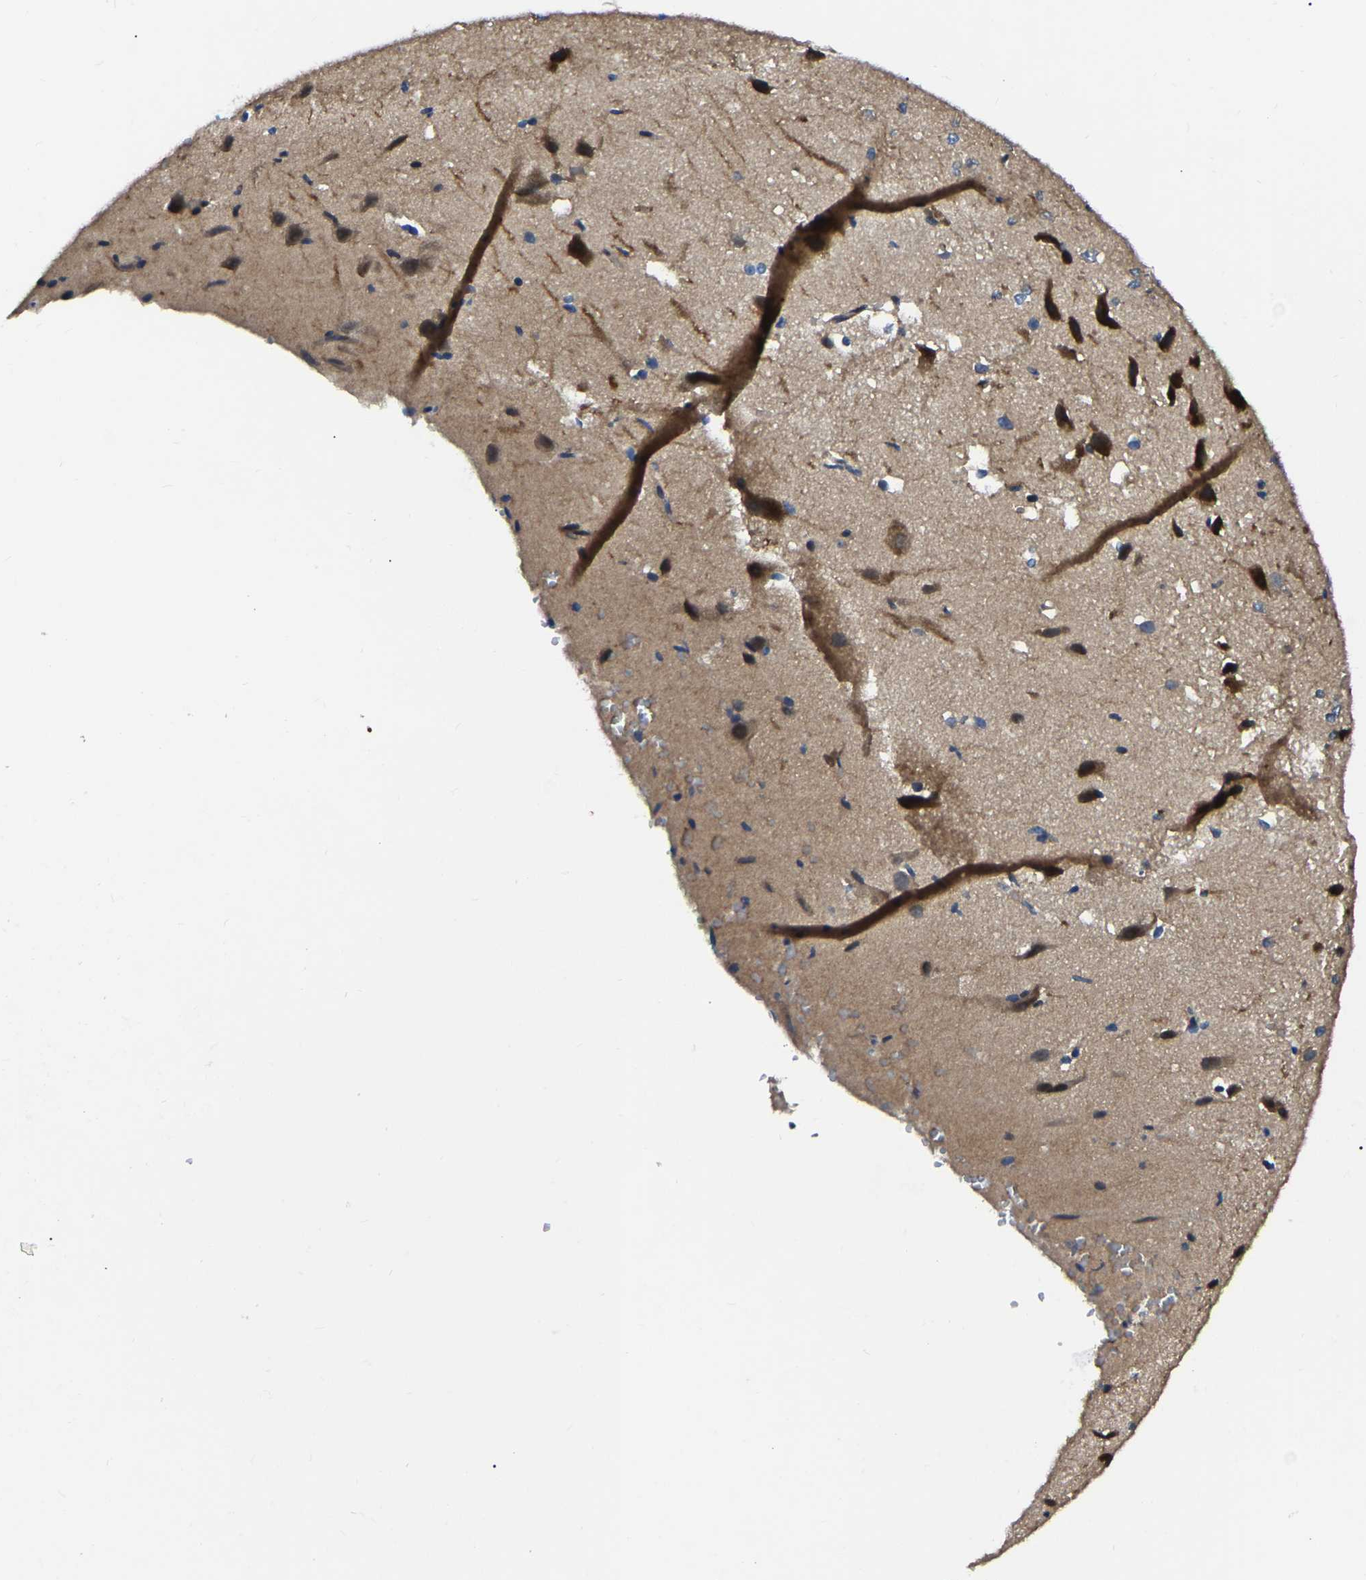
{"staining": {"intensity": "moderate", "quantity": "25%-75%", "location": "nuclear"}, "tissue": "cerebral cortex", "cell_type": "Endothelial cells", "image_type": "normal", "snomed": [{"axis": "morphology", "description": "Normal tissue, NOS"}, {"axis": "morphology", "description": "Developmental malformation"}, {"axis": "topography", "description": "Cerebral cortex"}], "caption": "IHC of normal human cerebral cortex exhibits medium levels of moderate nuclear staining in about 25%-75% of endothelial cells.", "gene": "TRIM35", "patient": {"sex": "female", "age": 30}}